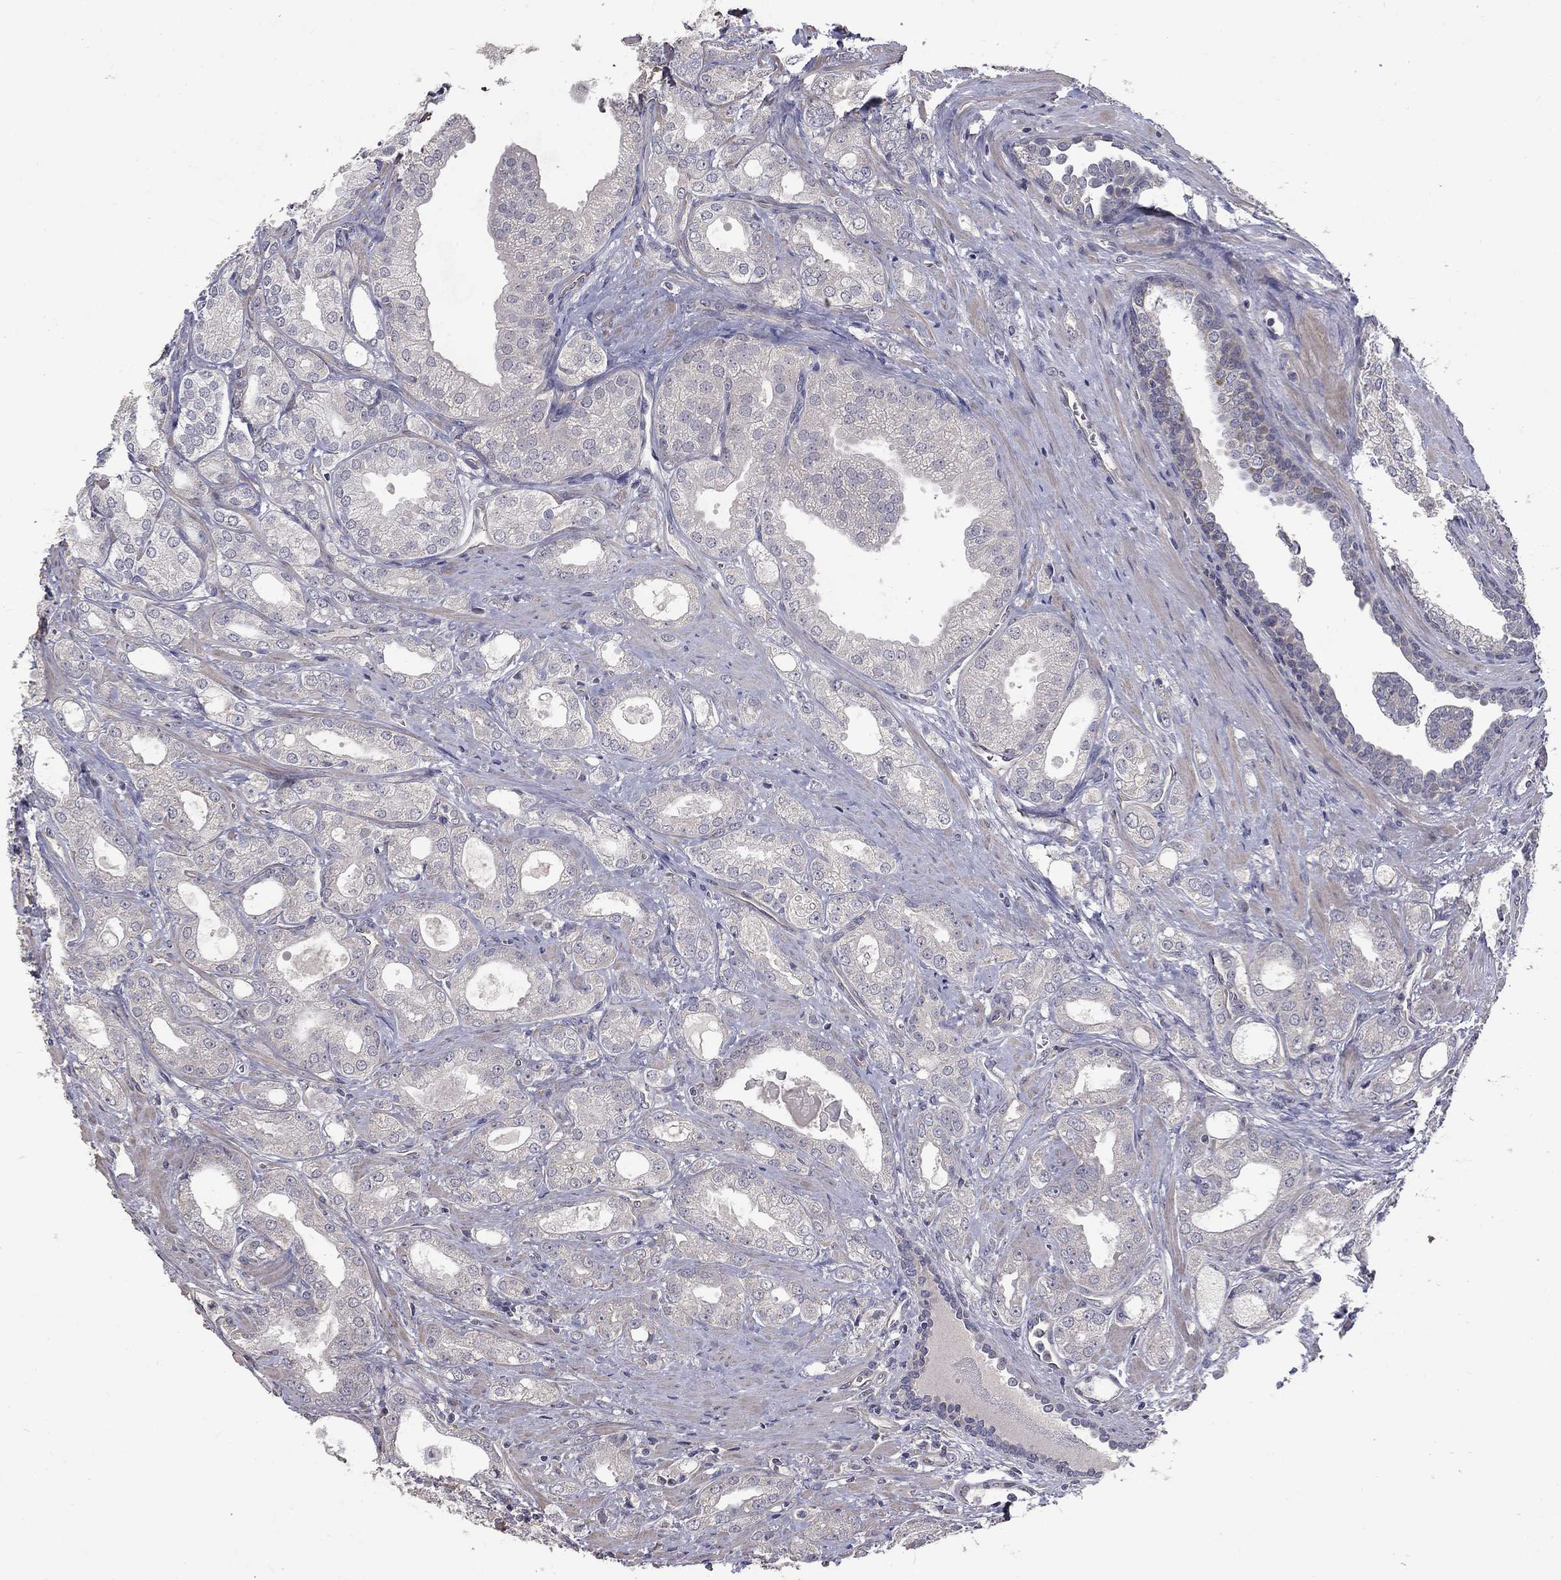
{"staining": {"intensity": "negative", "quantity": "none", "location": "none"}, "tissue": "prostate cancer", "cell_type": "Tumor cells", "image_type": "cancer", "snomed": [{"axis": "morphology", "description": "Adenocarcinoma, NOS"}, {"axis": "morphology", "description": "Adenocarcinoma, High grade"}, {"axis": "topography", "description": "Prostate"}], "caption": "Immunohistochemical staining of human prostate cancer (adenocarcinoma) reveals no significant positivity in tumor cells.", "gene": "SLC39A14", "patient": {"sex": "male", "age": 70}}